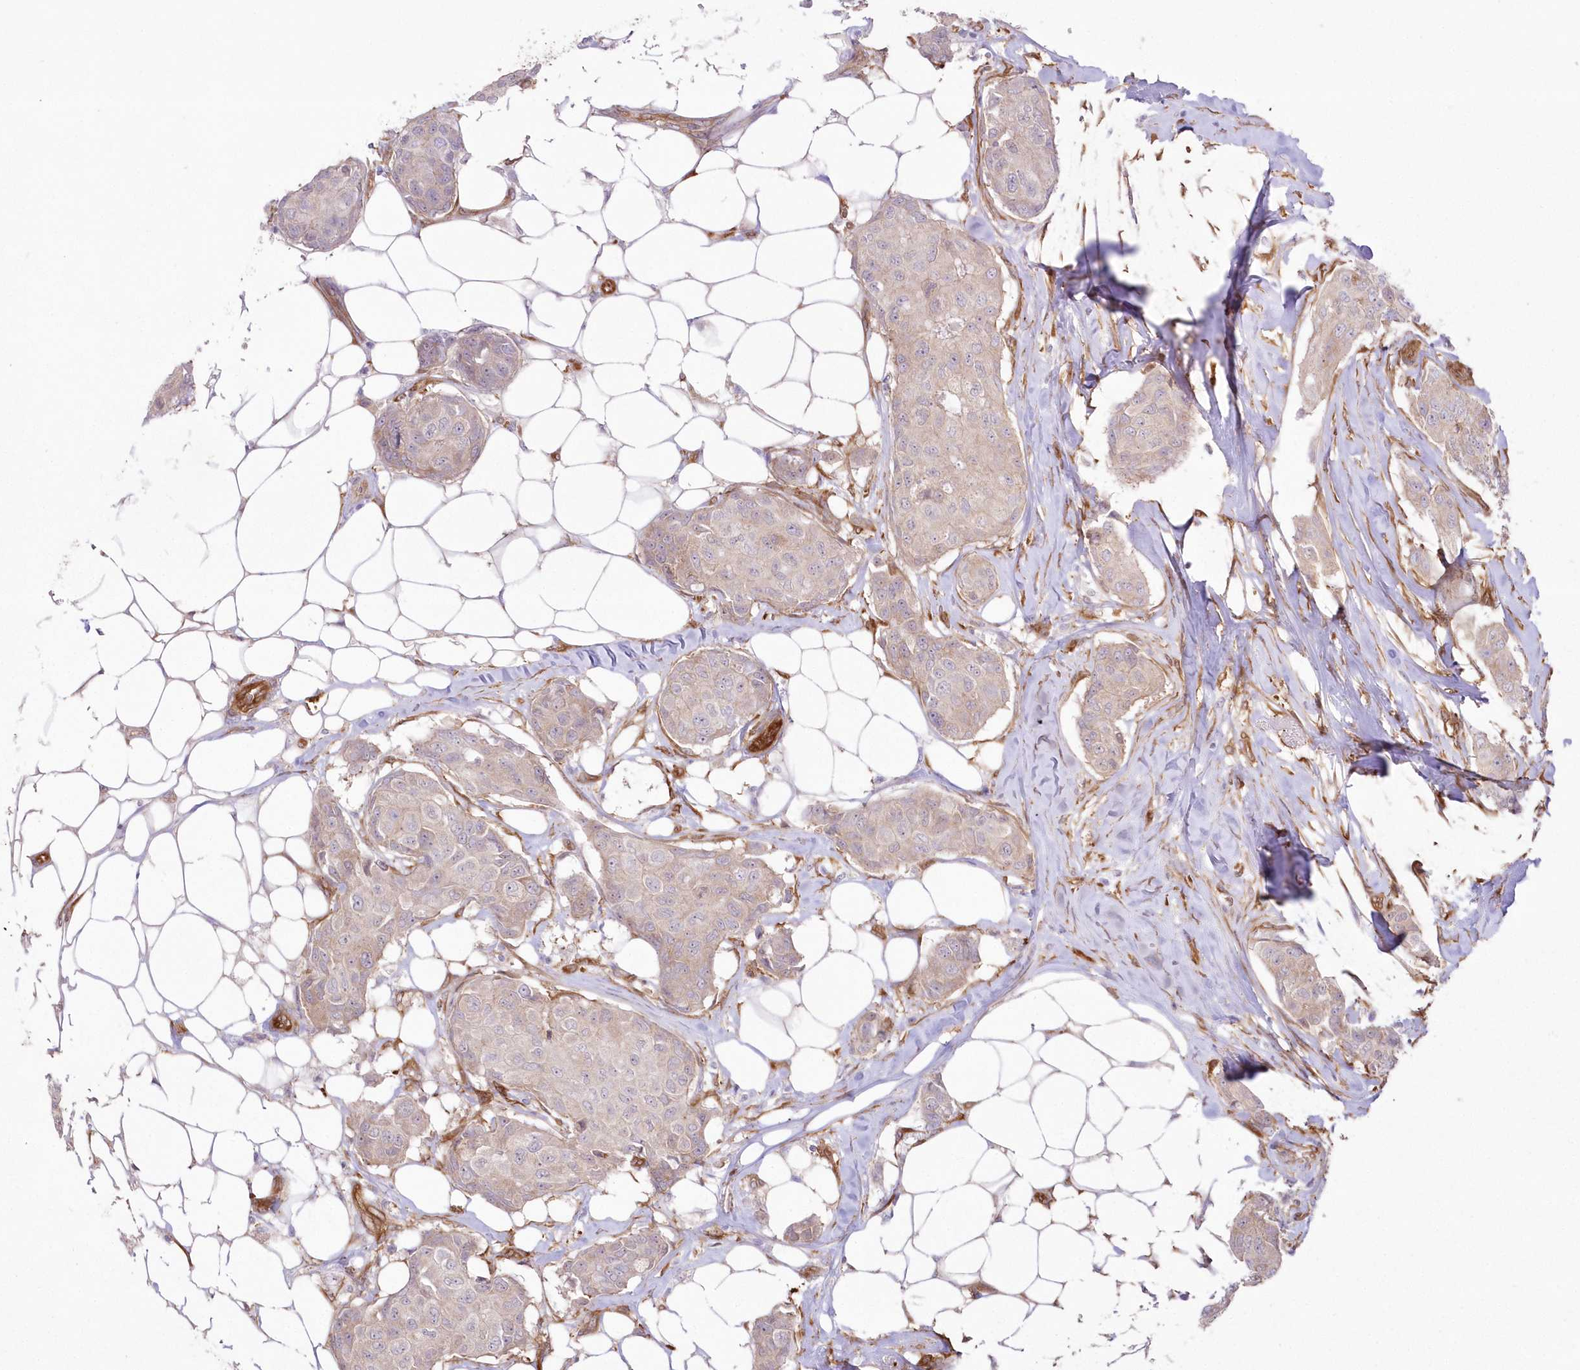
{"staining": {"intensity": "weak", "quantity": "25%-75%", "location": "cytoplasmic/membranous"}, "tissue": "breast cancer", "cell_type": "Tumor cells", "image_type": "cancer", "snomed": [{"axis": "morphology", "description": "Duct carcinoma"}, {"axis": "topography", "description": "Breast"}], "caption": "Infiltrating ductal carcinoma (breast) stained with a brown dye displays weak cytoplasmic/membranous positive positivity in approximately 25%-75% of tumor cells.", "gene": "SH3PXD2B", "patient": {"sex": "female", "age": 80}}